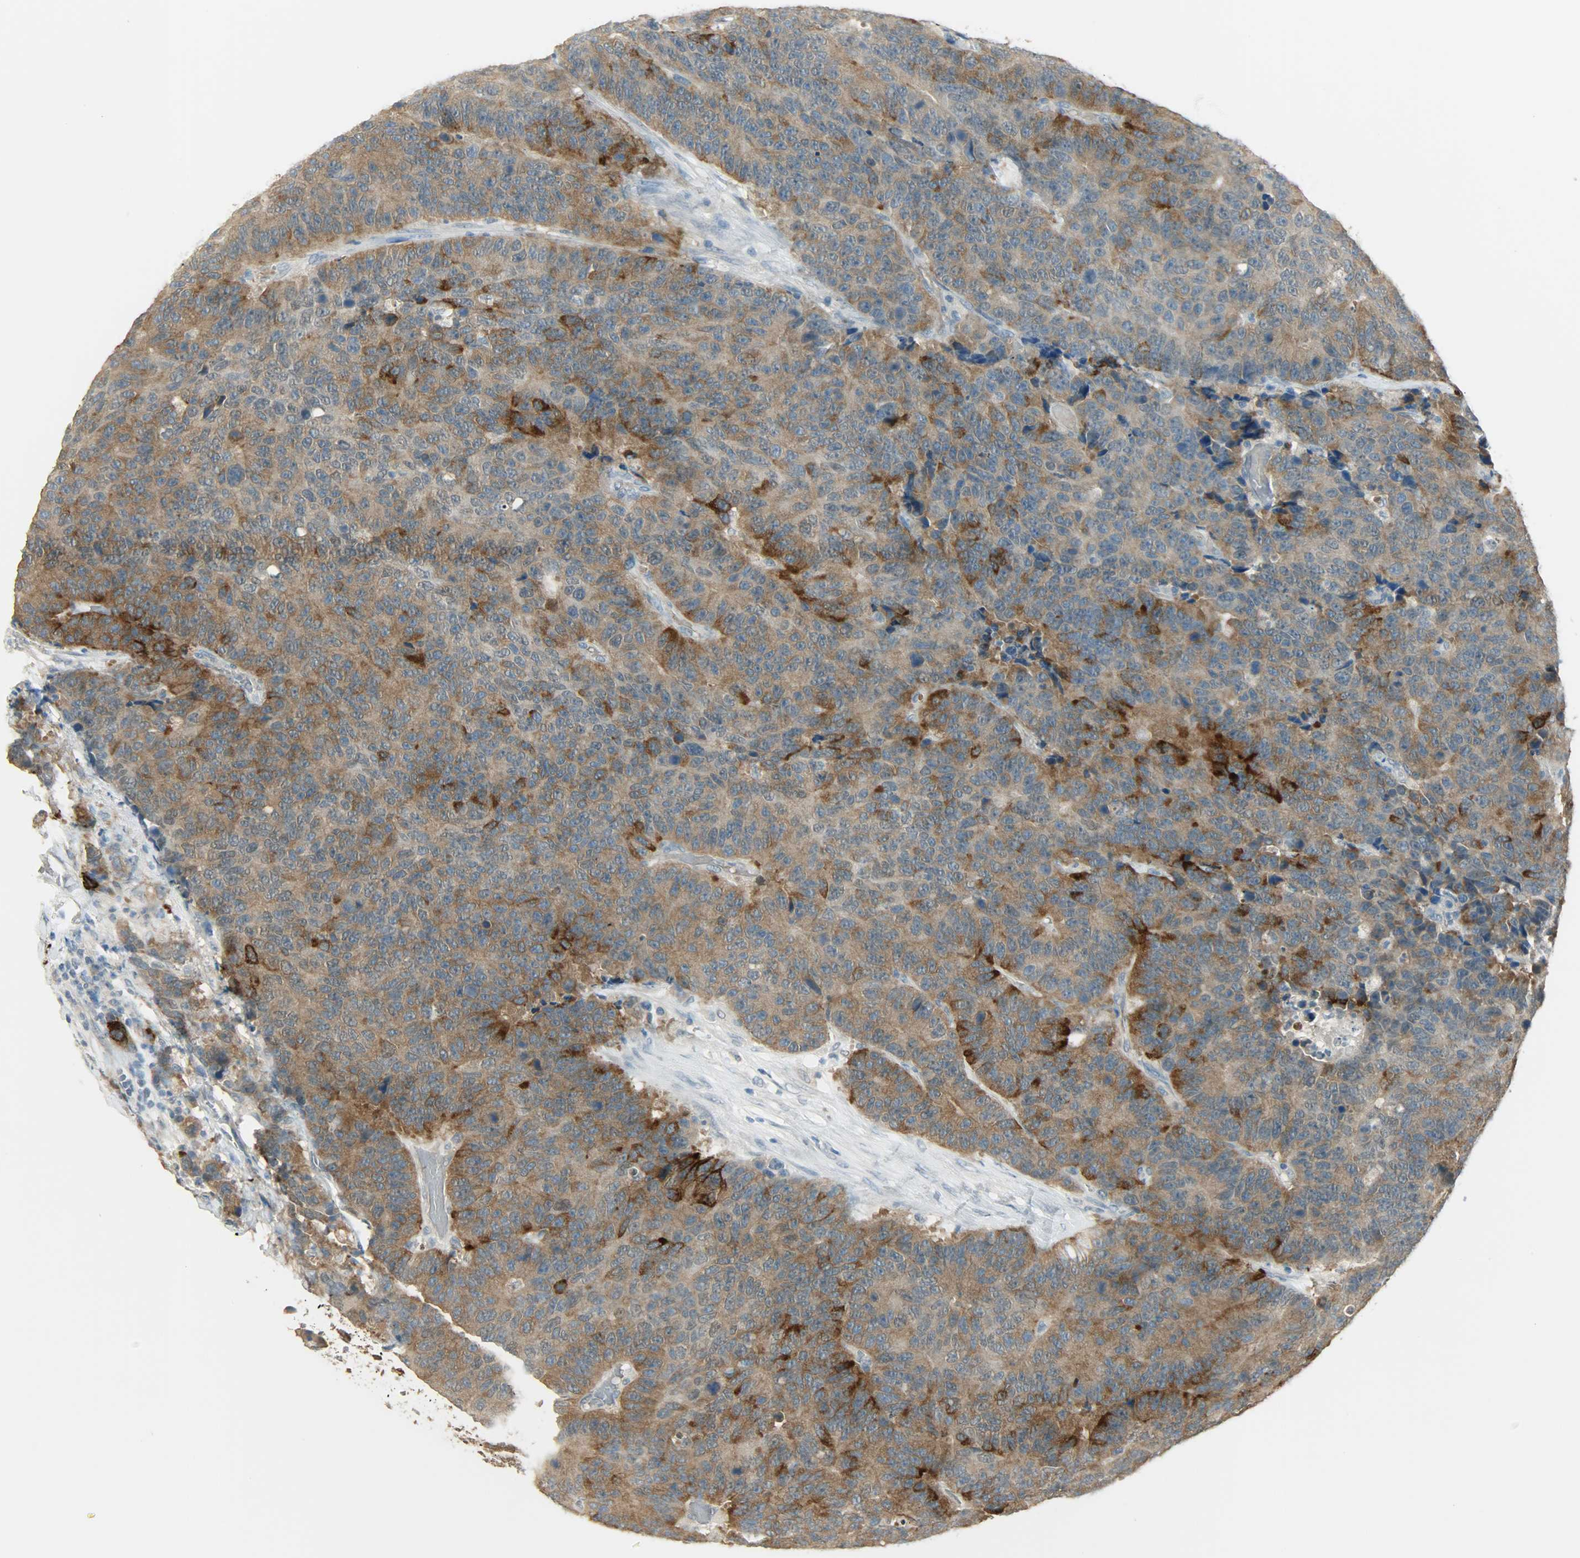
{"staining": {"intensity": "strong", "quantity": ">75%", "location": "cytoplasmic/membranous"}, "tissue": "colorectal cancer", "cell_type": "Tumor cells", "image_type": "cancer", "snomed": [{"axis": "morphology", "description": "Adenocarcinoma, NOS"}, {"axis": "topography", "description": "Colon"}], "caption": "DAB immunohistochemical staining of adenocarcinoma (colorectal) displays strong cytoplasmic/membranous protein staining in about >75% of tumor cells.", "gene": "PRMT5", "patient": {"sex": "female", "age": 86}}